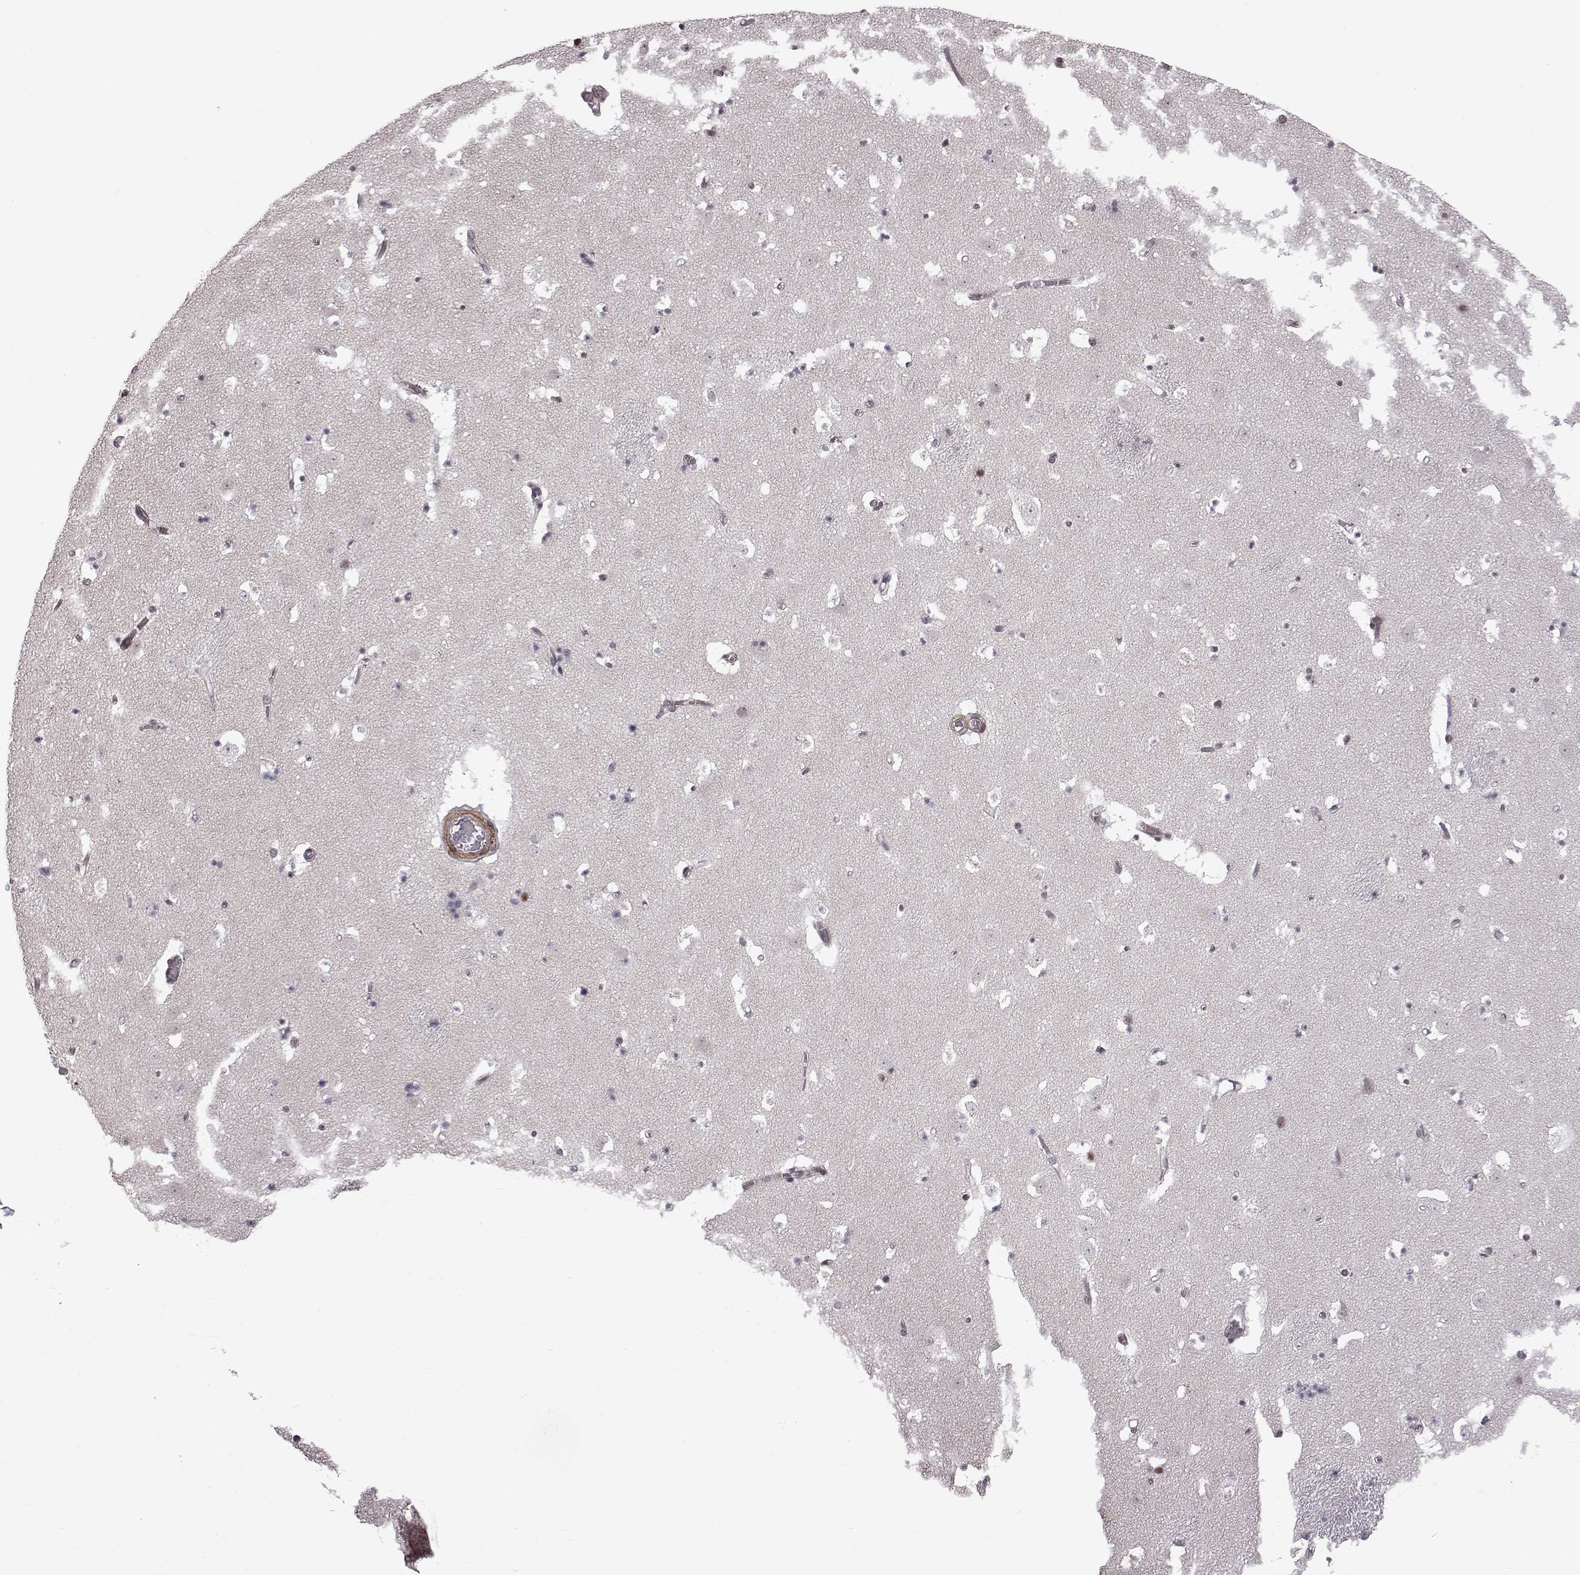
{"staining": {"intensity": "negative", "quantity": "none", "location": "none"}, "tissue": "caudate", "cell_type": "Glial cells", "image_type": "normal", "snomed": [{"axis": "morphology", "description": "Normal tissue, NOS"}, {"axis": "topography", "description": "Lateral ventricle wall"}], "caption": "Immunohistochemistry (IHC) micrograph of benign caudate stained for a protein (brown), which demonstrates no expression in glial cells.", "gene": "SYNPO2", "patient": {"sex": "female", "age": 42}}